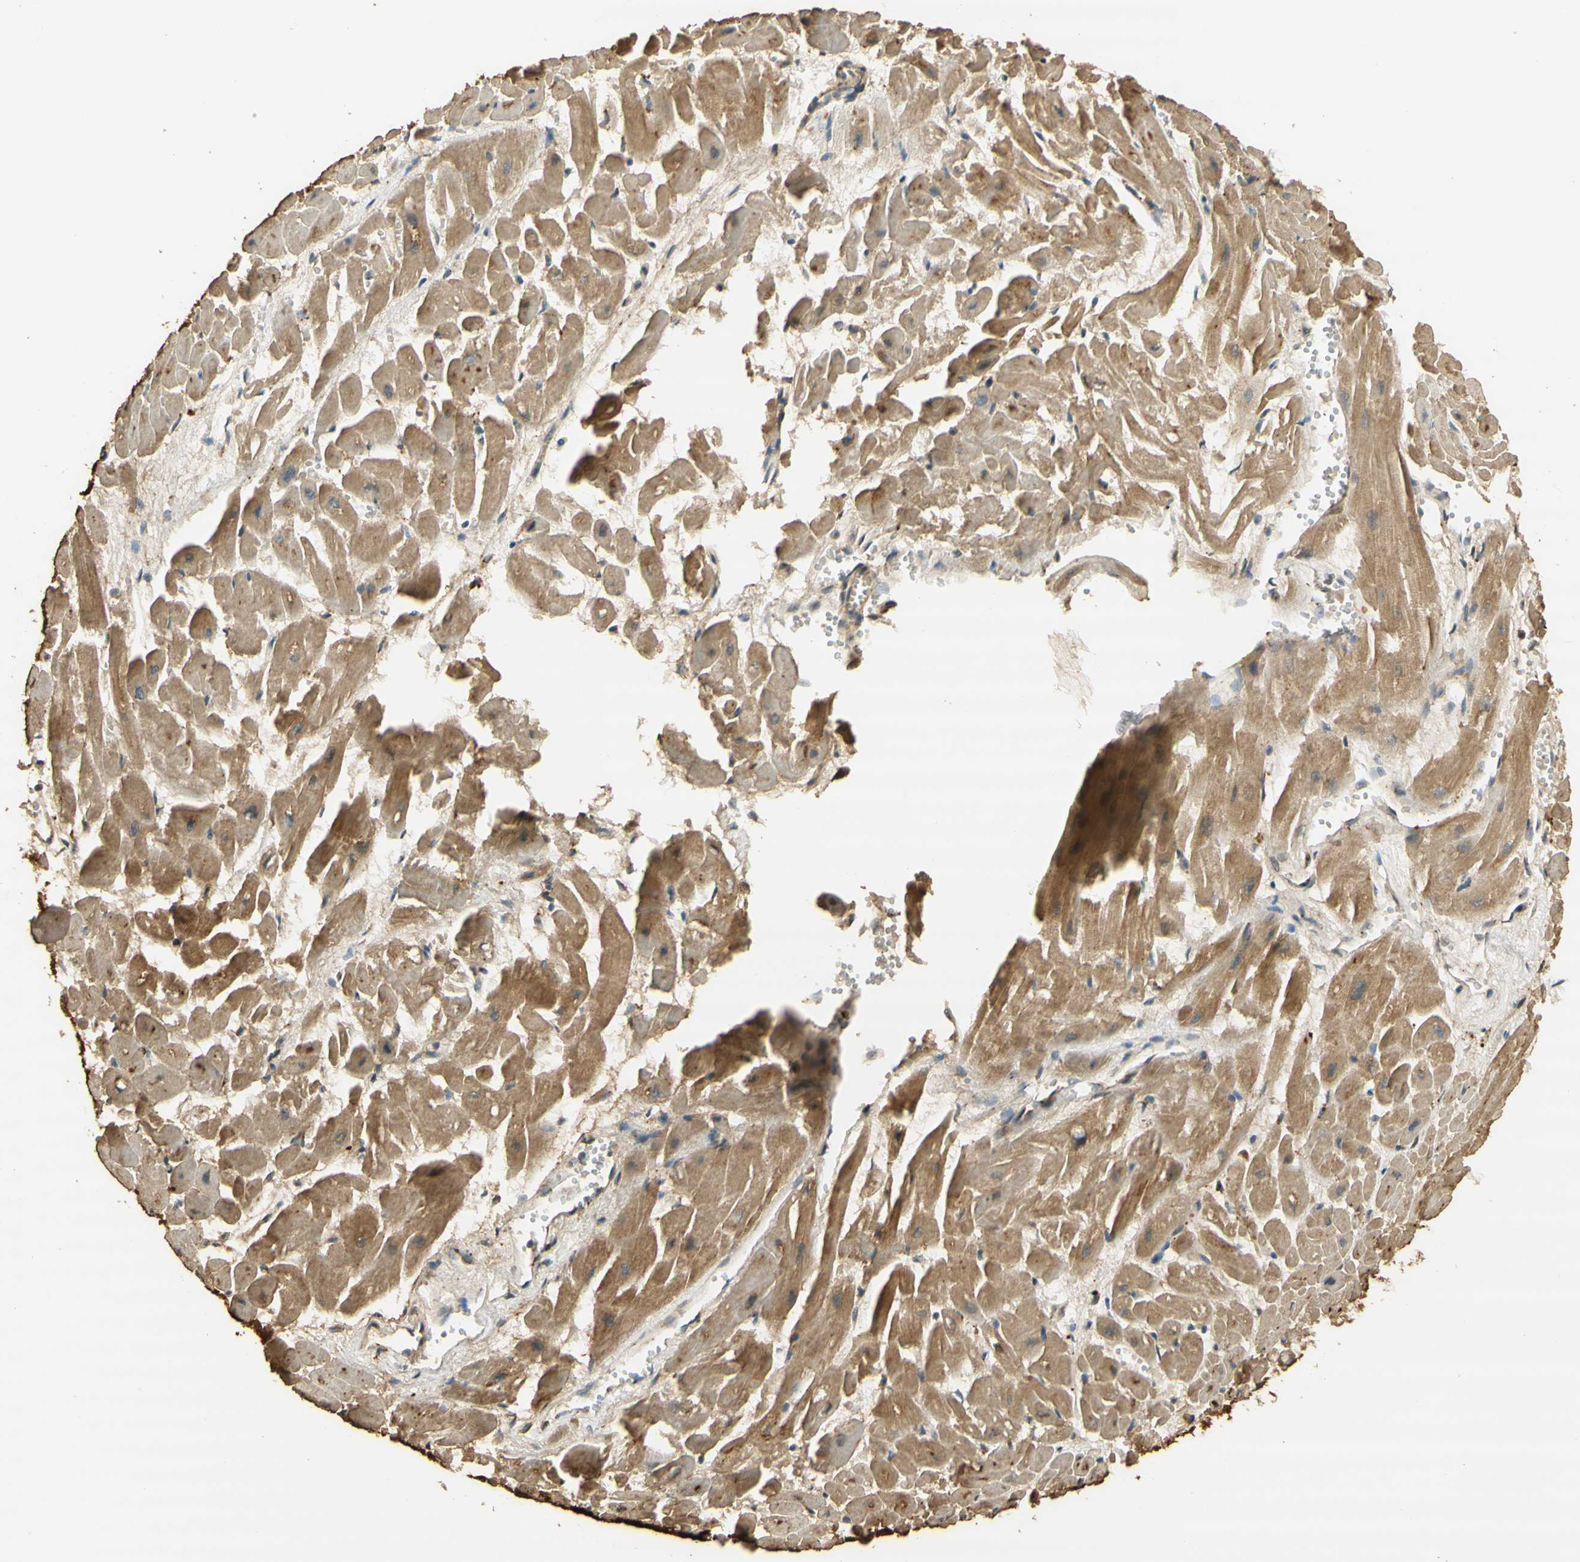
{"staining": {"intensity": "weak", "quantity": ">75%", "location": "cytoplasmic/membranous"}, "tissue": "heart muscle", "cell_type": "Cardiomyocytes", "image_type": "normal", "snomed": [{"axis": "morphology", "description": "Normal tissue, NOS"}, {"axis": "topography", "description": "Heart"}], "caption": "Brown immunohistochemical staining in normal human heart muscle reveals weak cytoplasmic/membranous staining in approximately >75% of cardiomyocytes. (DAB IHC, brown staining for protein, blue staining for nuclei).", "gene": "AGER", "patient": {"sex": "female", "age": 19}}